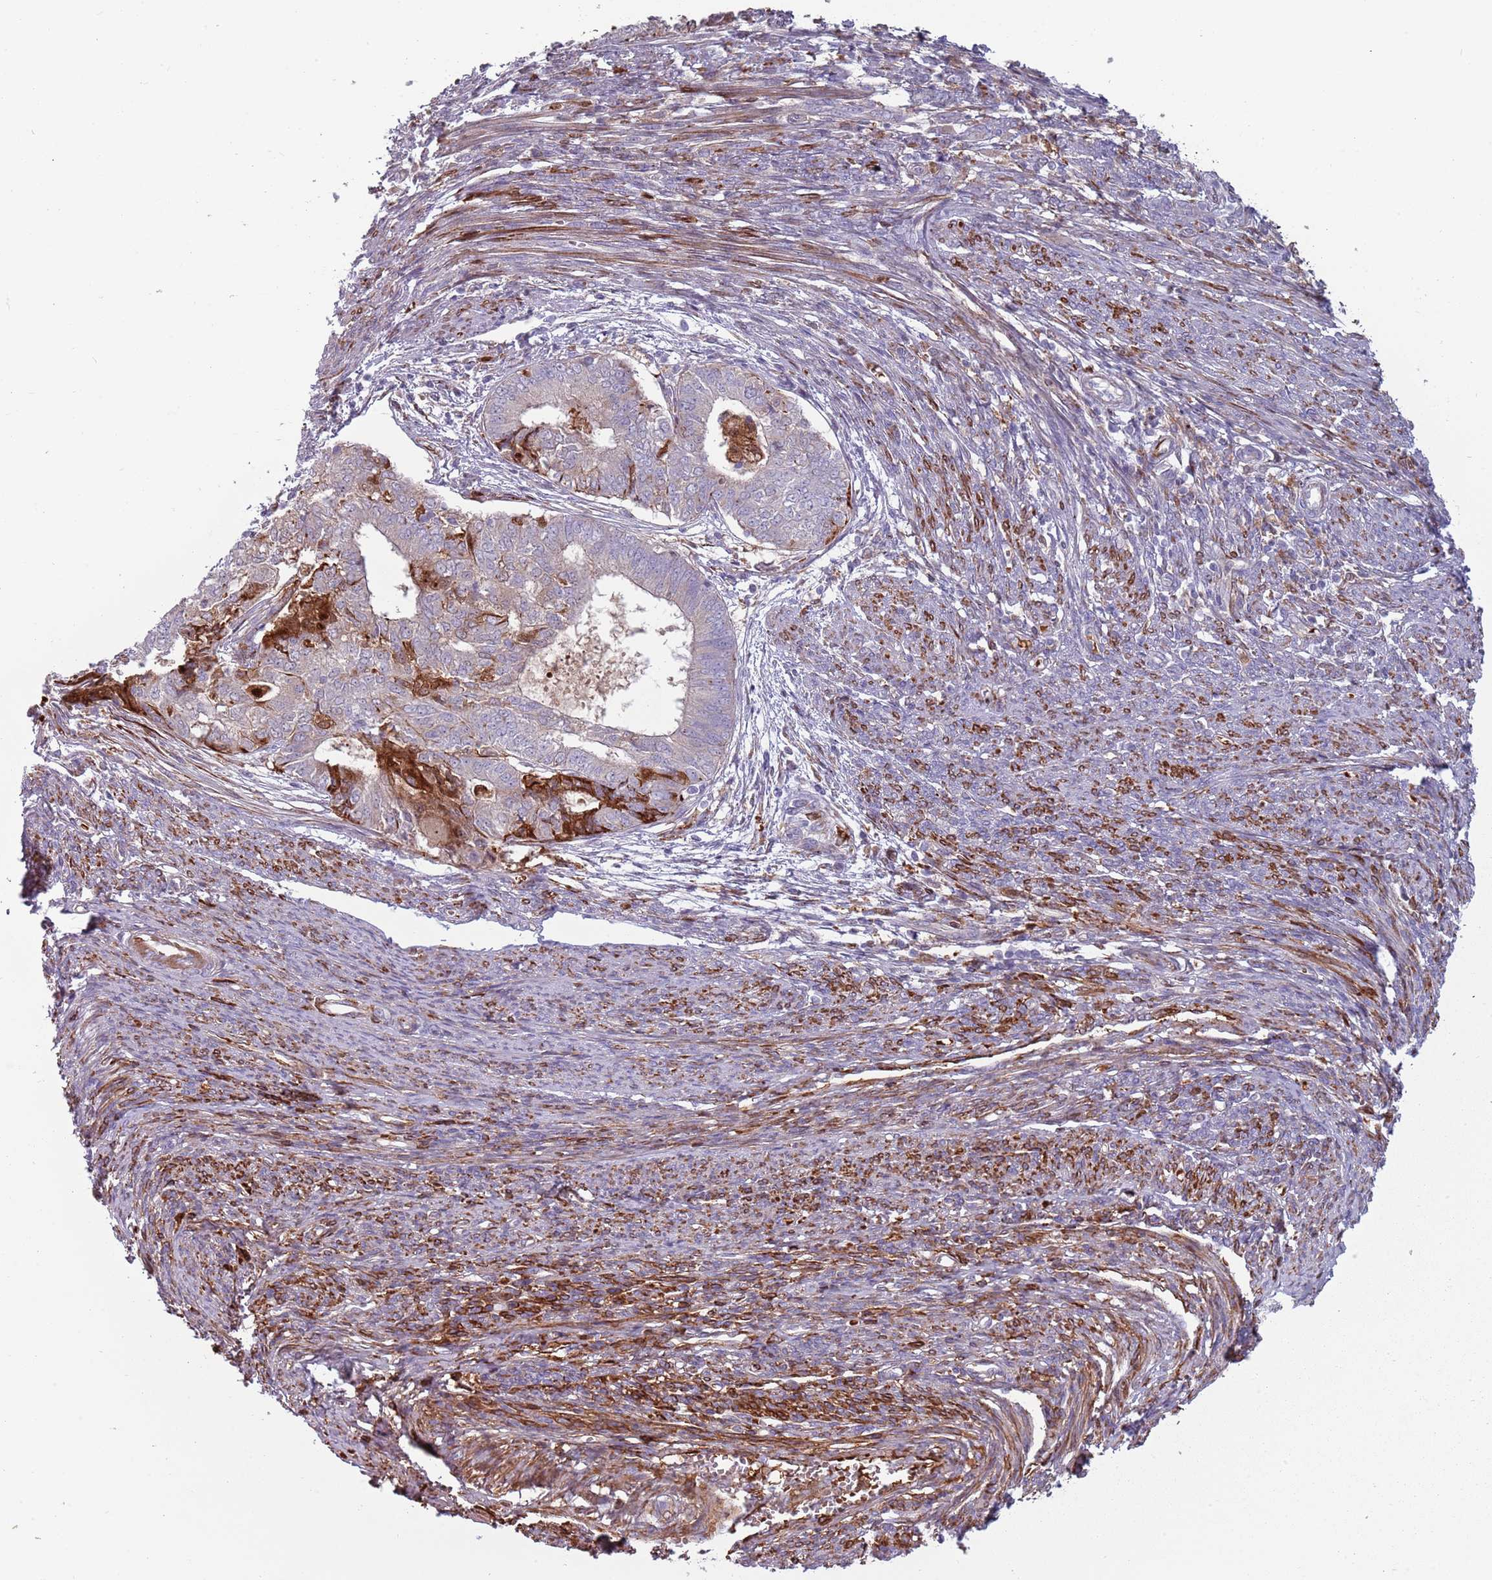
{"staining": {"intensity": "strong", "quantity": "<25%", "location": "cytoplasmic/membranous"}, "tissue": "endometrial cancer", "cell_type": "Tumor cells", "image_type": "cancer", "snomed": [{"axis": "morphology", "description": "Adenocarcinoma, NOS"}, {"axis": "topography", "description": "Endometrium"}], "caption": "The immunohistochemical stain labels strong cytoplasmic/membranous staining in tumor cells of adenocarcinoma (endometrial) tissue.", "gene": "NADK", "patient": {"sex": "female", "age": 62}}